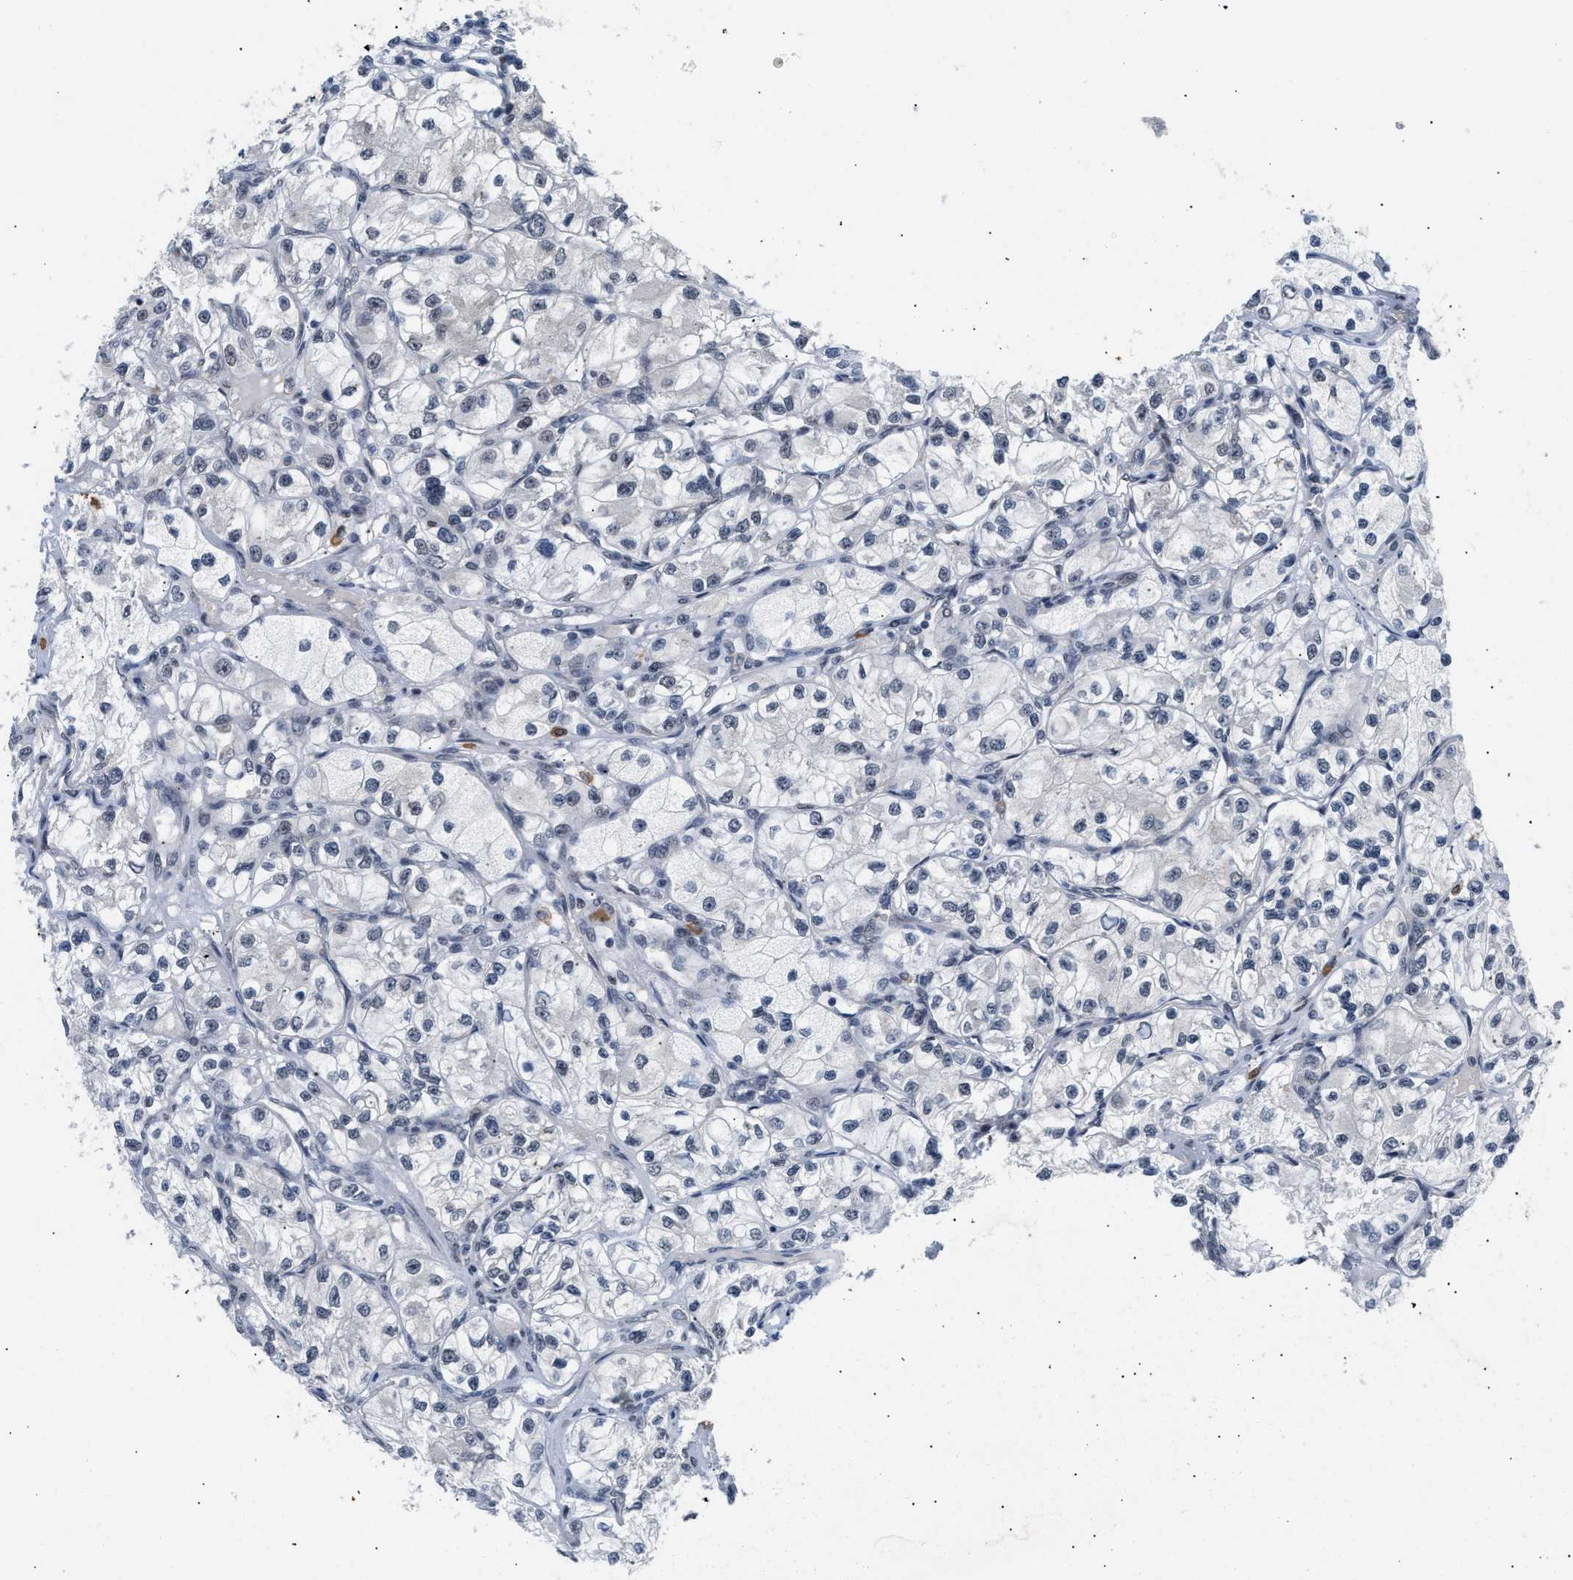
{"staining": {"intensity": "negative", "quantity": "none", "location": "none"}, "tissue": "renal cancer", "cell_type": "Tumor cells", "image_type": "cancer", "snomed": [{"axis": "morphology", "description": "Adenocarcinoma, NOS"}, {"axis": "topography", "description": "Kidney"}], "caption": "Tumor cells show no significant protein positivity in adenocarcinoma (renal).", "gene": "TXNRD3", "patient": {"sex": "female", "age": 57}}